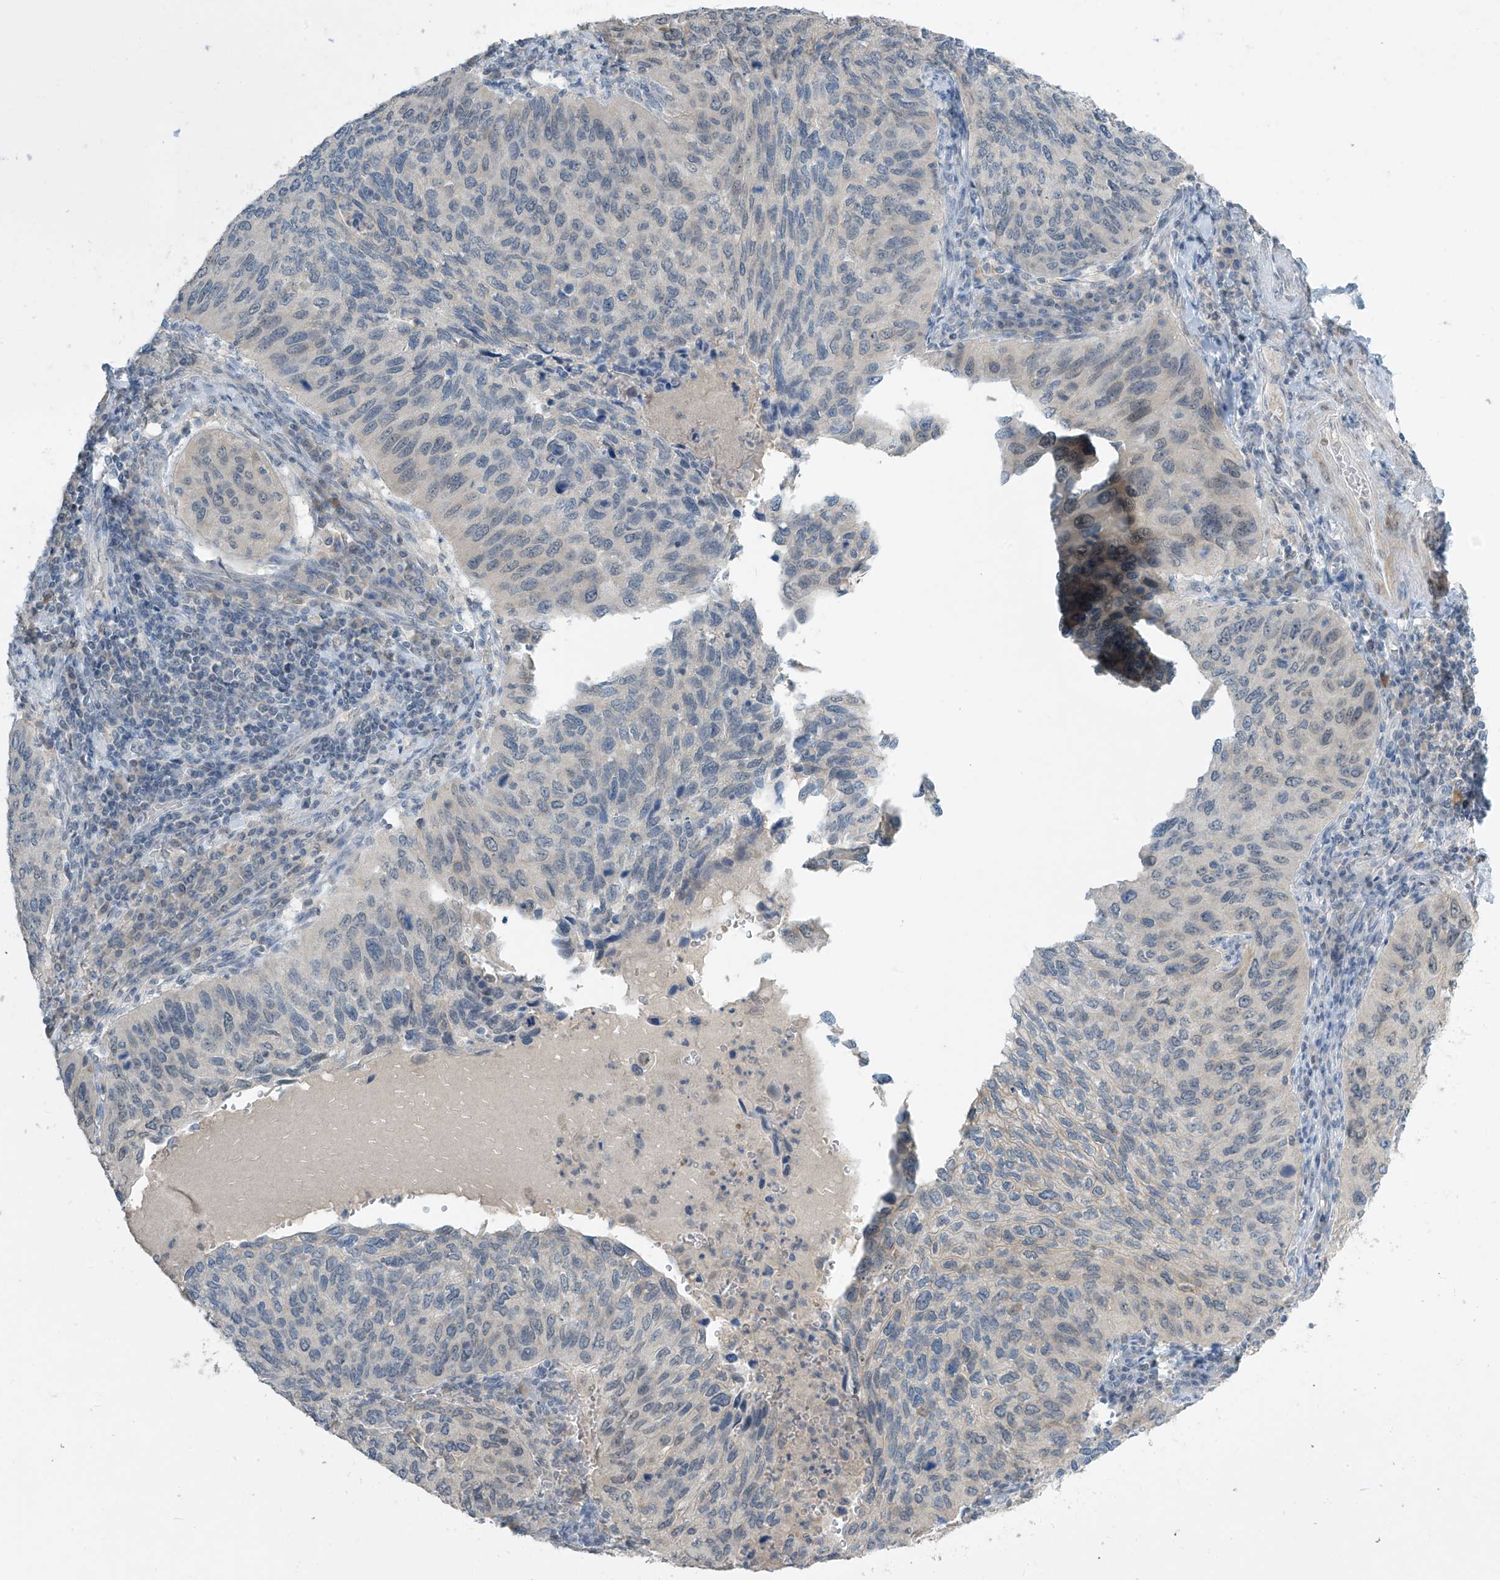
{"staining": {"intensity": "negative", "quantity": "none", "location": "none"}, "tissue": "cervical cancer", "cell_type": "Tumor cells", "image_type": "cancer", "snomed": [{"axis": "morphology", "description": "Squamous cell carcinoma, NOS"}, {"axis": "topography", "description": "Cervix"}], "caption": "Tumor cells show no significant protein expression in cervical cancer (squamous cell carcinoma).", "gene": "METAP1D", "patient": {"sex": "female", "age": 38}}